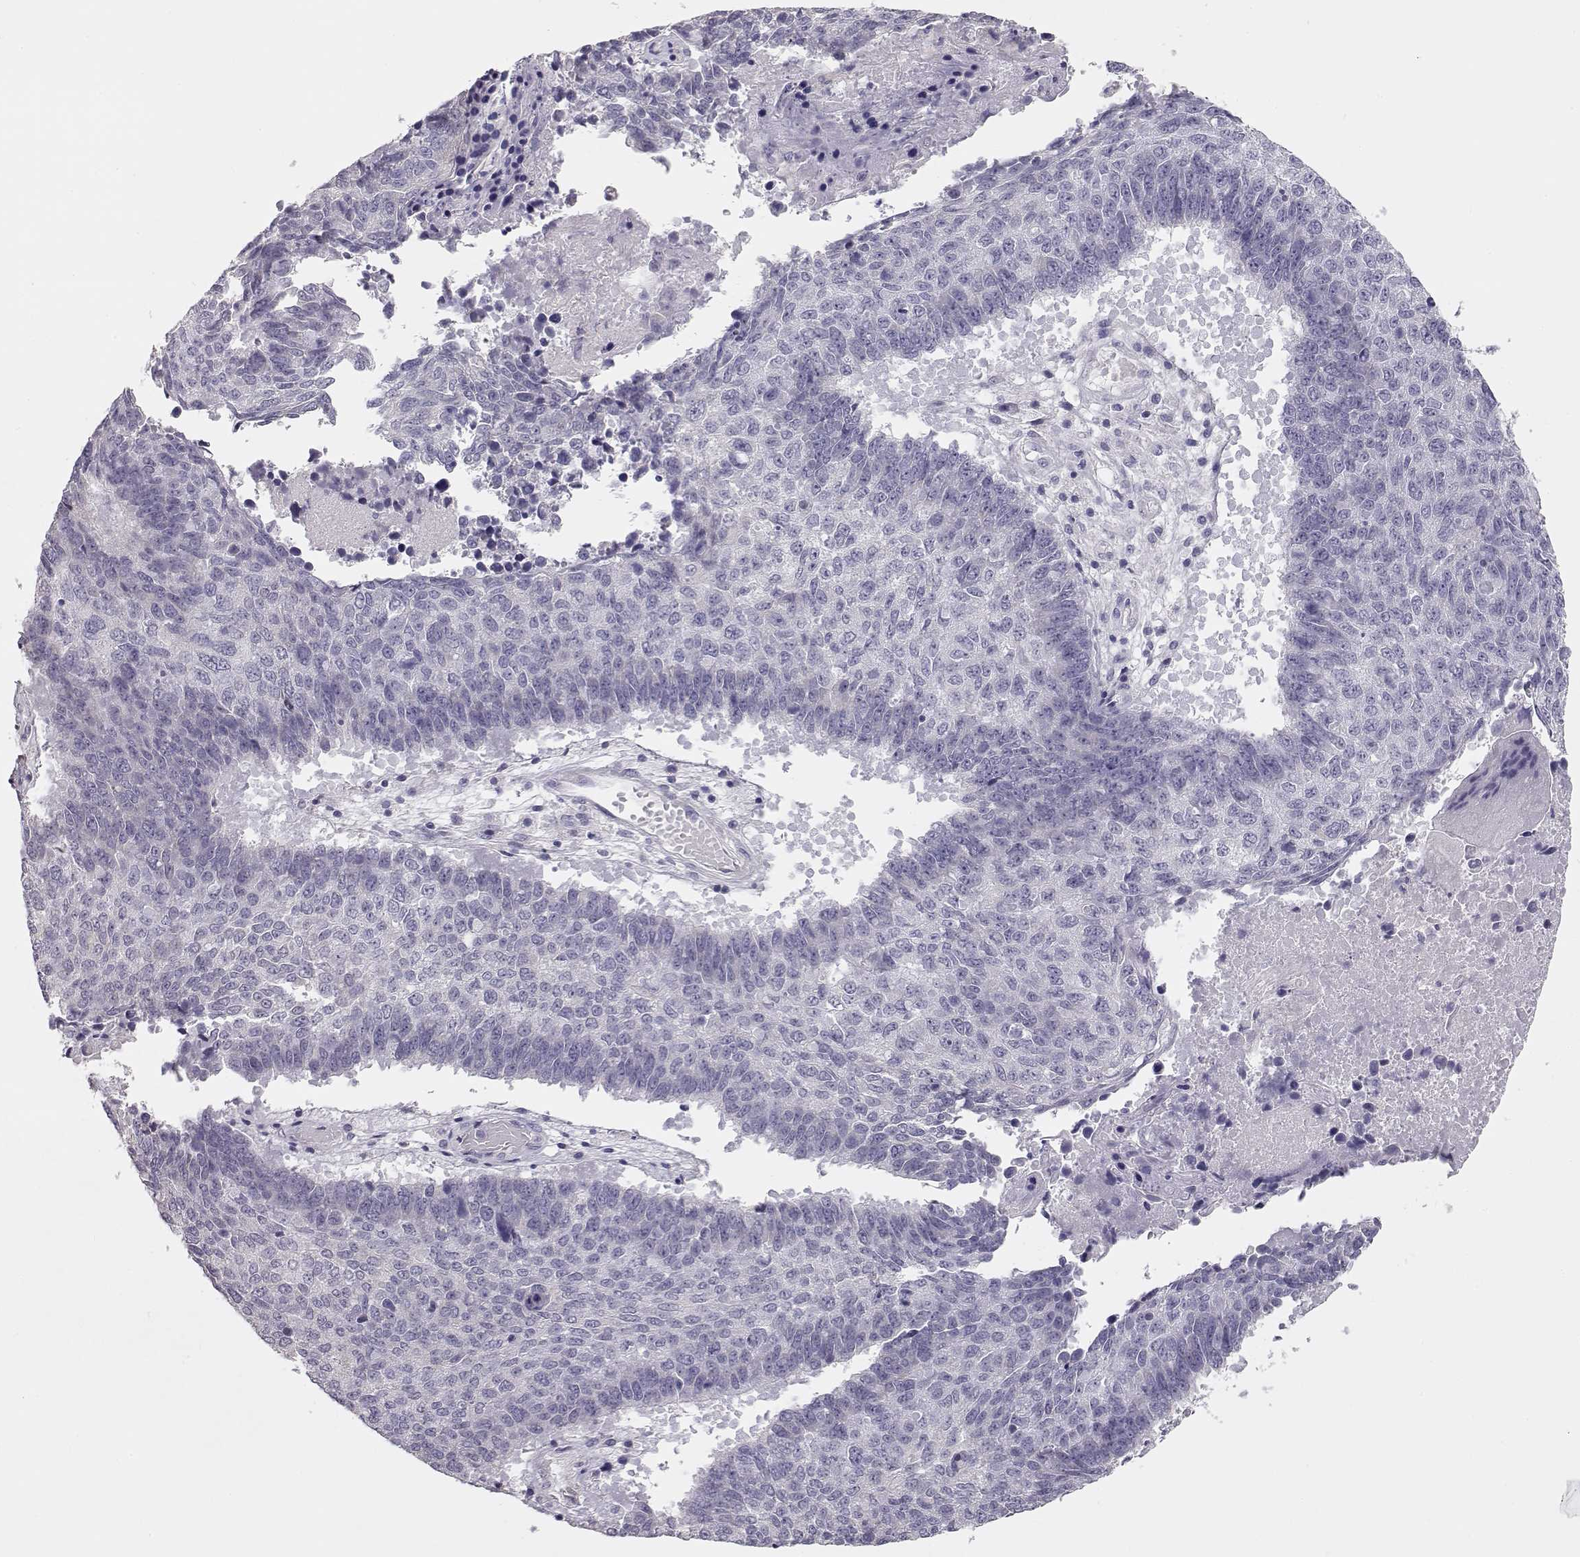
{"staining": {"intensity": "negative", "quantity": "none", "location": "none"}, "tissue": "lung cancer", "cell_type": "Tumor cells", "image_type": "cancer", "snomed": [{"axis": "morphology", "description": "Squamous cell carcinoma, NOS"}, {"axis": "topography", "description": "Lung"}], "caption": "Immunohistochemistry of lung cancer reveals no staining in tumor cells. (DAB immunohistochemistry with hematoxylin counter stain).", "gene": "GLIPR1L2", "patient": {"sex": "male", "age": 73}}